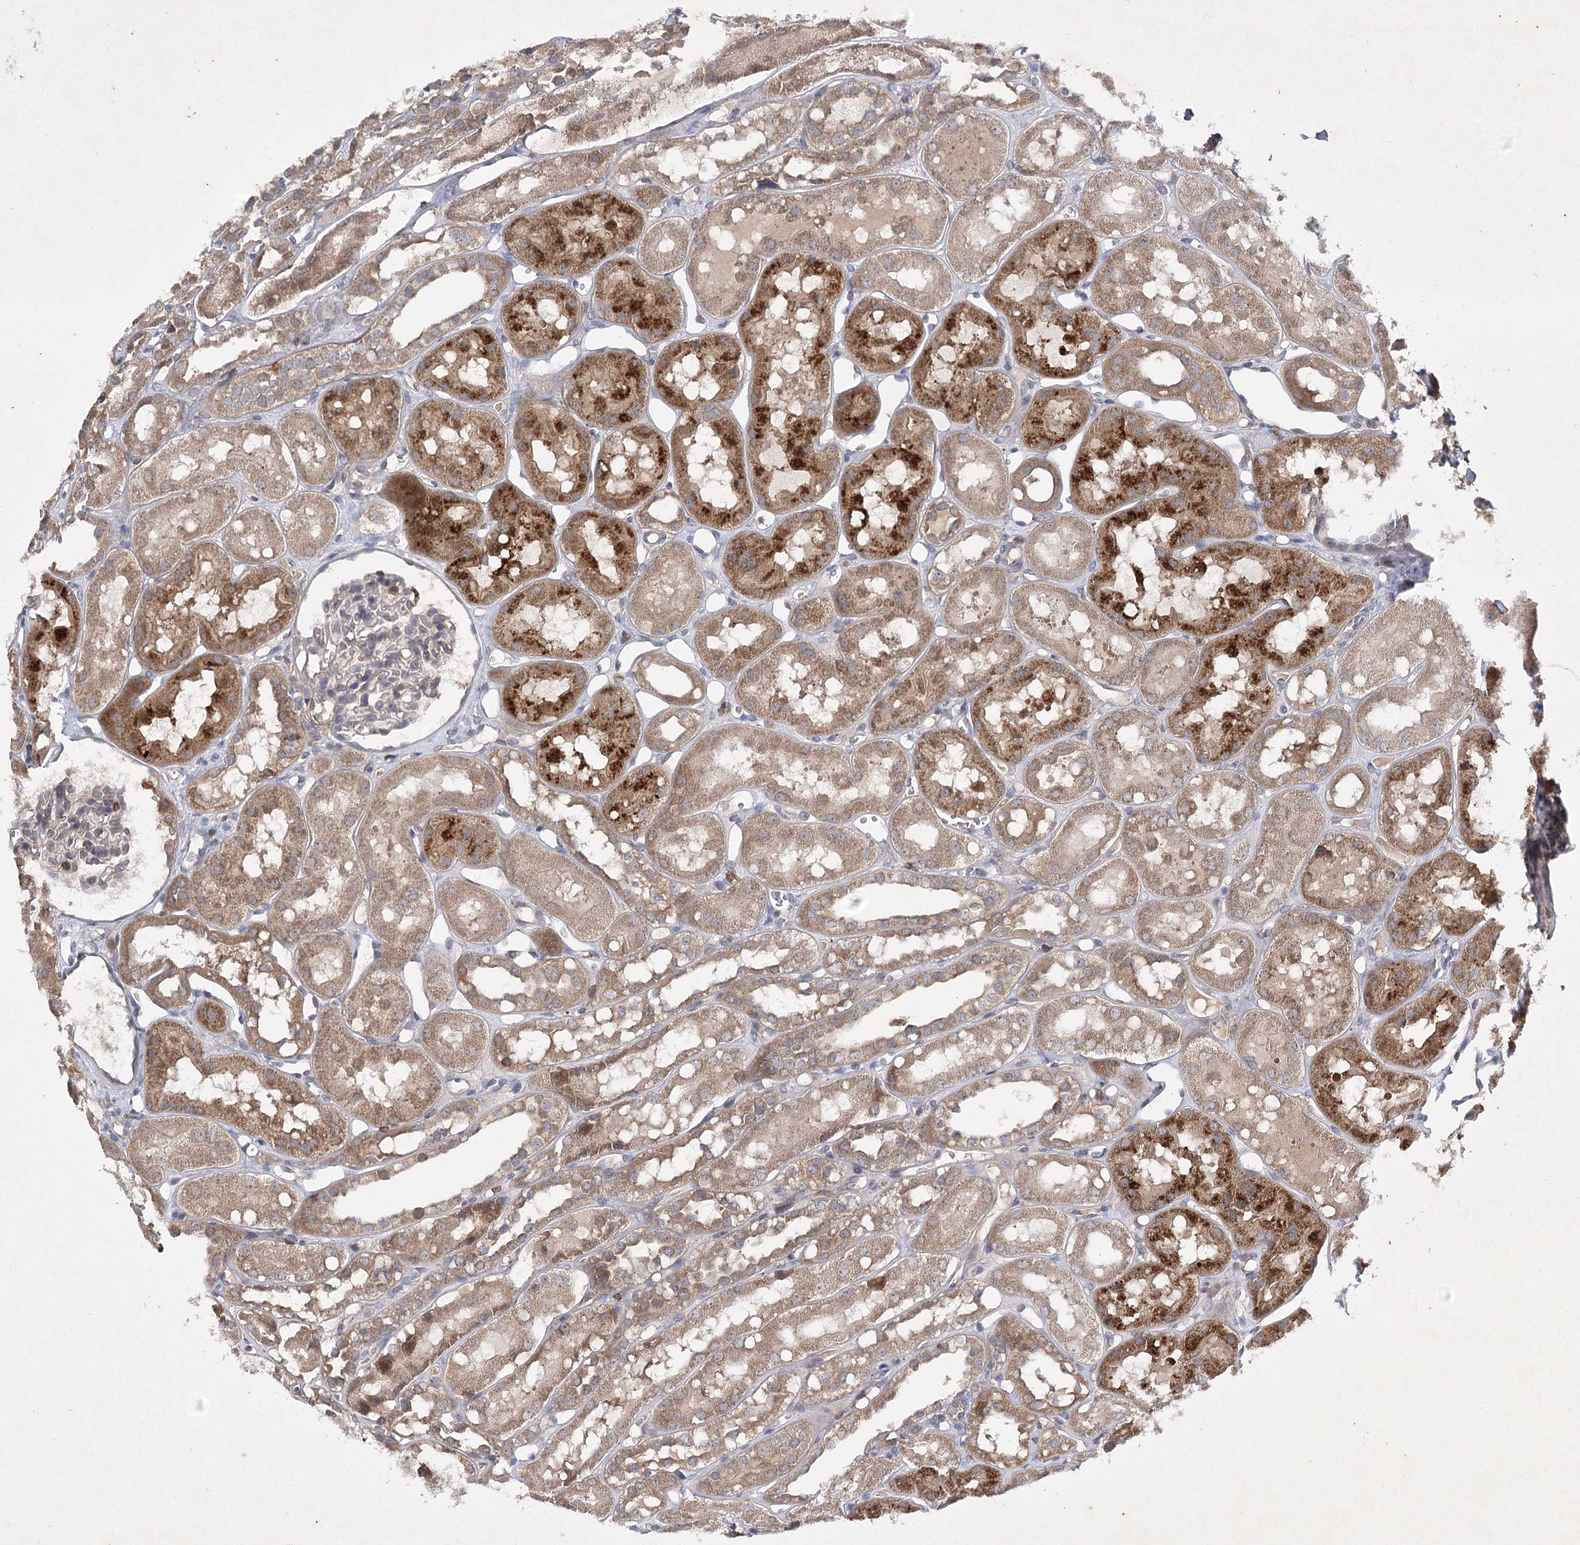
{"staining": {"intensity": "negative", "quantity": "none", "location": "none"}, "tissue": "kidney", "cell_type": "Cells in glomeruli", "image_type": "normal", "snomed": [{"axis": "morphology", "description": "Normal tissue, NOS"}, {"axis": "topography", "description": "Kidney"}], "caption": "Micrograph shows no protein positivity in cells in glomeruli of benign kidney.", "gene": "BCR", "patient": {"sex": "male", "age": 16}}